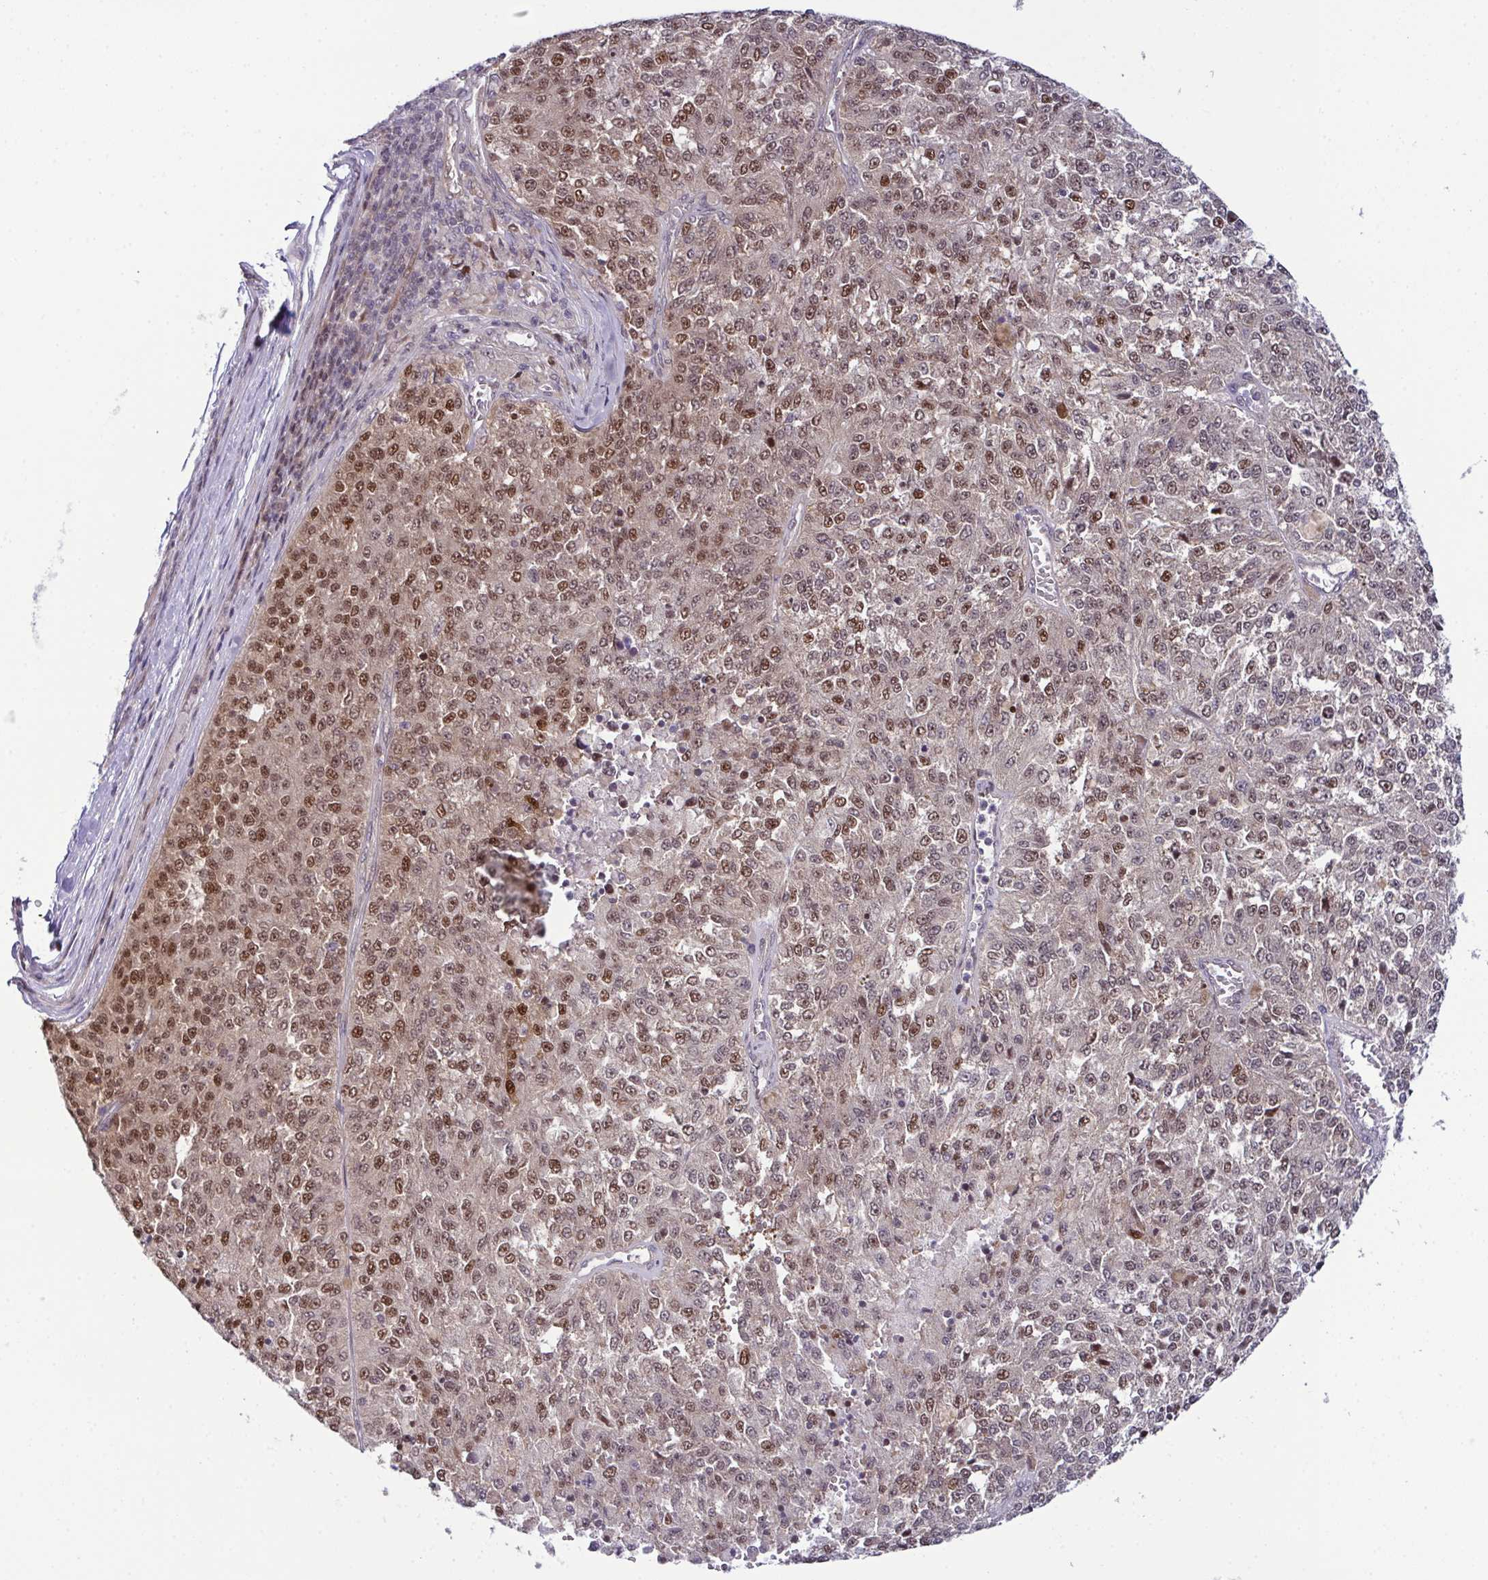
{"staining": {"intensity": "moderate", "quantity": ">75%", "location": "nuclear"}, "tissue": "melanoma", "cell_type": "Tumor cells", "image_type": "cancer", "snomed": [{"axis": "morphology", "description": "Malignant melanoma, Metastatic site"}, {"axis": "topography", "description": "Lymph node"}], "caption": "Melanoma was stained to show a protein in brown. There is medium levels of moderate nuclear positivity in approximately >75% of tumor cells. The staining was performed using DAB to visualize the protein expression in brown, while the nuclei were stained in blue with hematoxylin (Magnification: 20x).", "gene": "DNAJB1", "patient": {"sex": "female", "age": 64}}